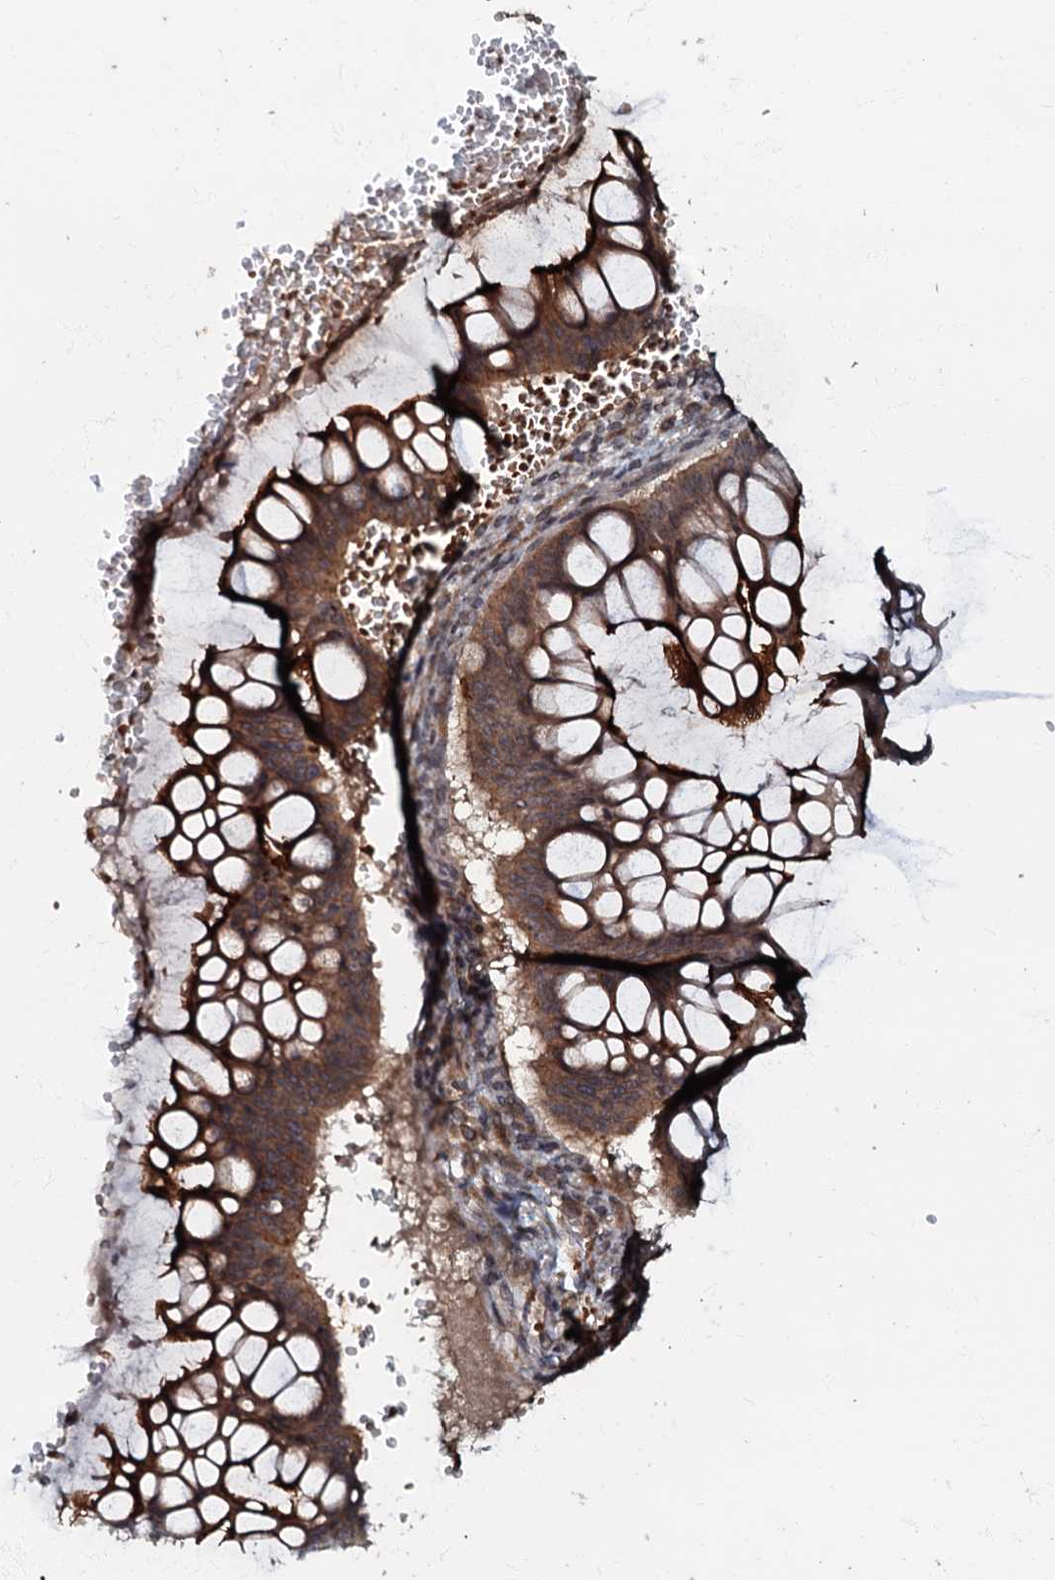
{"staining": {"intensity": "moderate", "quantity": ">75%", "location": "cytoplasmic/membranous"}, "tissue": "ovarian cancer", "cell_type": "Tumor cells", "image_type": "cancer", "snomed": [{"axis": "morphology", "description": "Cystadenocarcinoma, mucinous, NOS"}, {"axis": "topography", "description": "Ovary"}], "caption": "Ovarian cancer (mucinous cystadenocarcinoma) stained with DAB immunohistochemistry displays medium levels of moderate cytoplasmic/membranous expression in approximately >75% of tumor cells. Nuclei are stained in blue.", "gene": "MANSC4", "patient": {"sex": "female", "age": 73}}